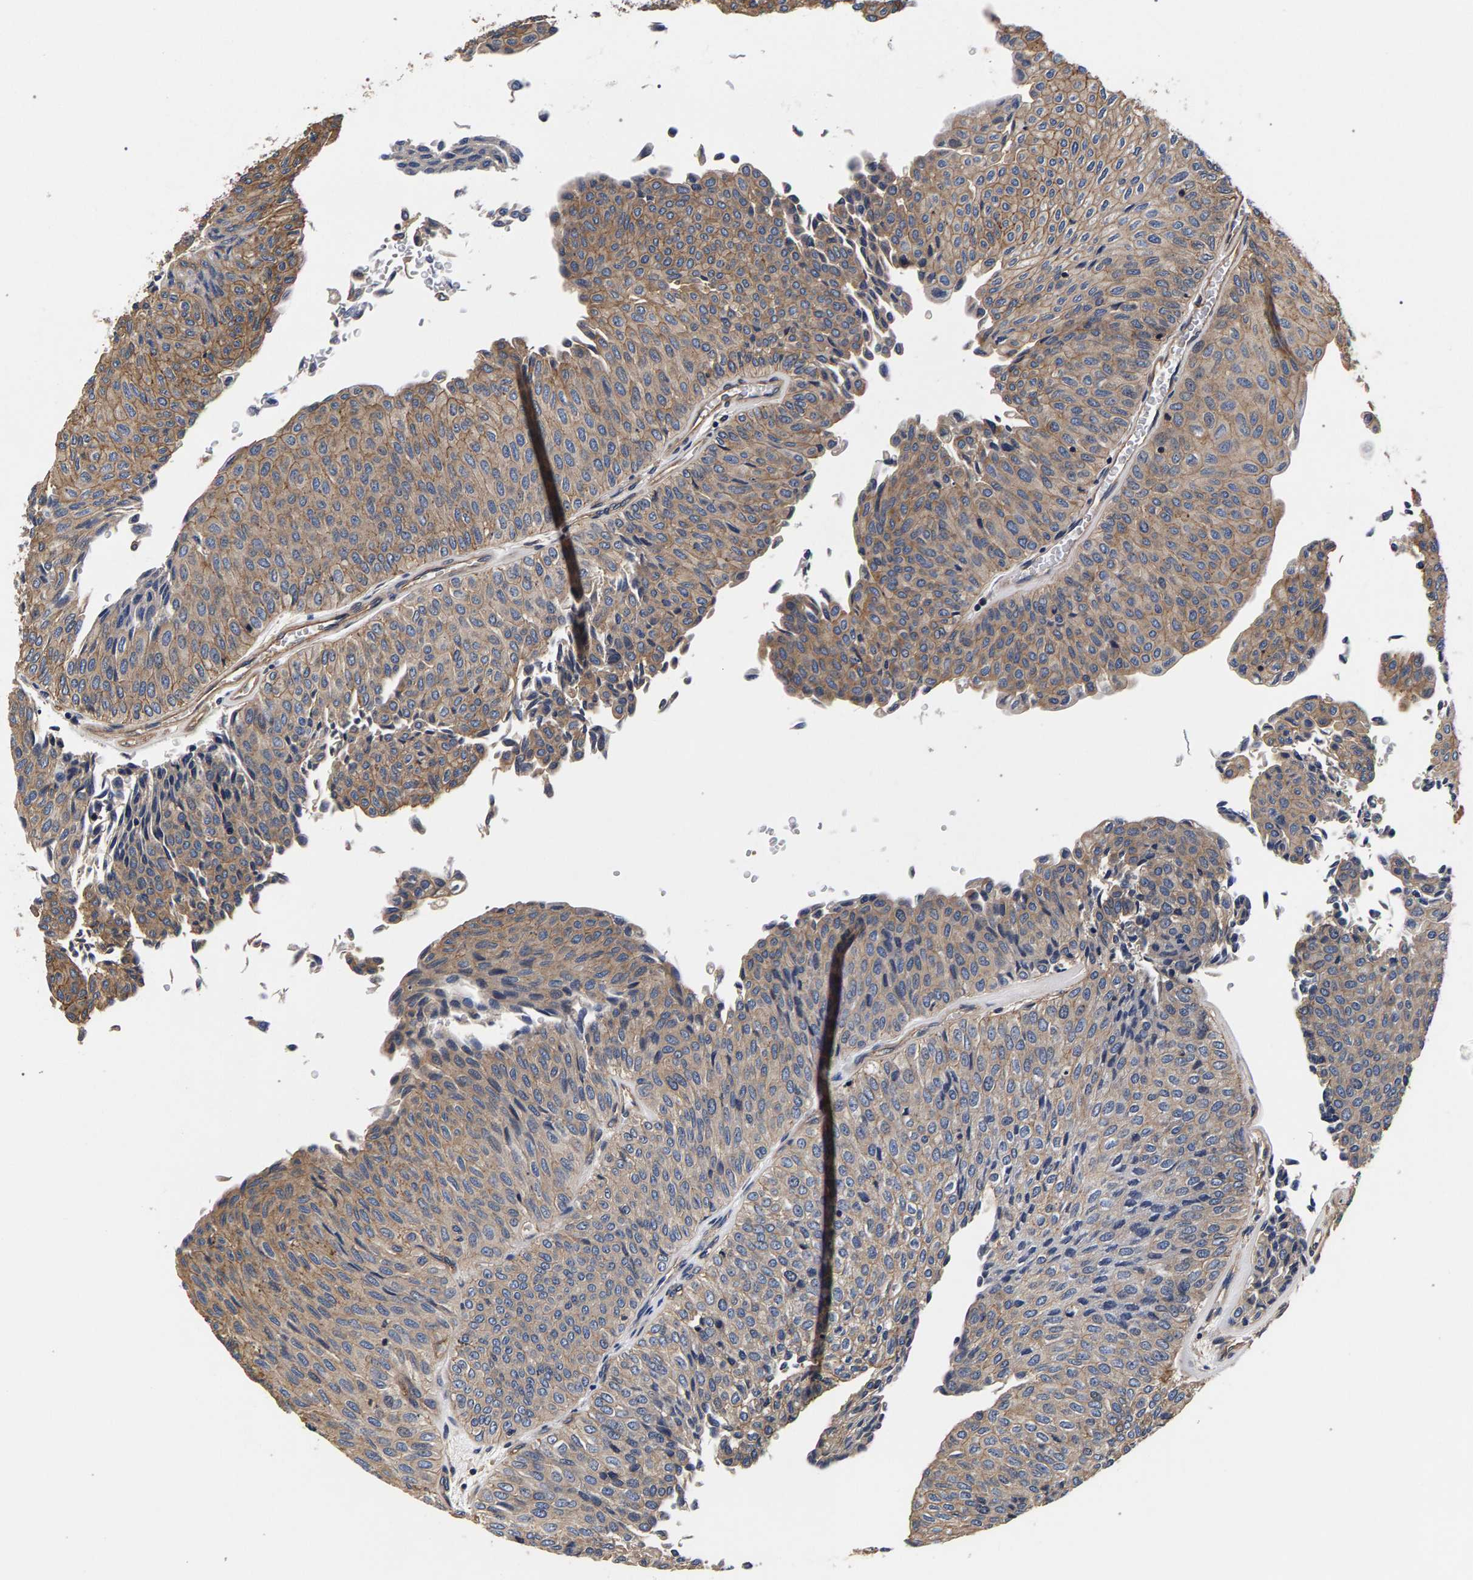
{"staining": {"intensity": "moderate", "quantity": ">75%", "location": "cytoplasmic/membranous"}, "tissue": "urothelial cancer", "cell_type": "Tumor cells", "image_type": "cancer", "snomed": [{"axis": "morphology", "description": "Urothelial carcinoma, Low grade"}, {"axis": "topography", "description": "Urinary bladder"}], "caption": "Urothelial cancer was stained to show a protein in brown. There is medium levels of moderate cytoplasmic/membranous staining in approximately >75% of tumor cells. The protein is shown in brown color, while the nuclei are stained blue.", "gene": "MARCHF7", "patient": {"sex": "male", "age": 78}}